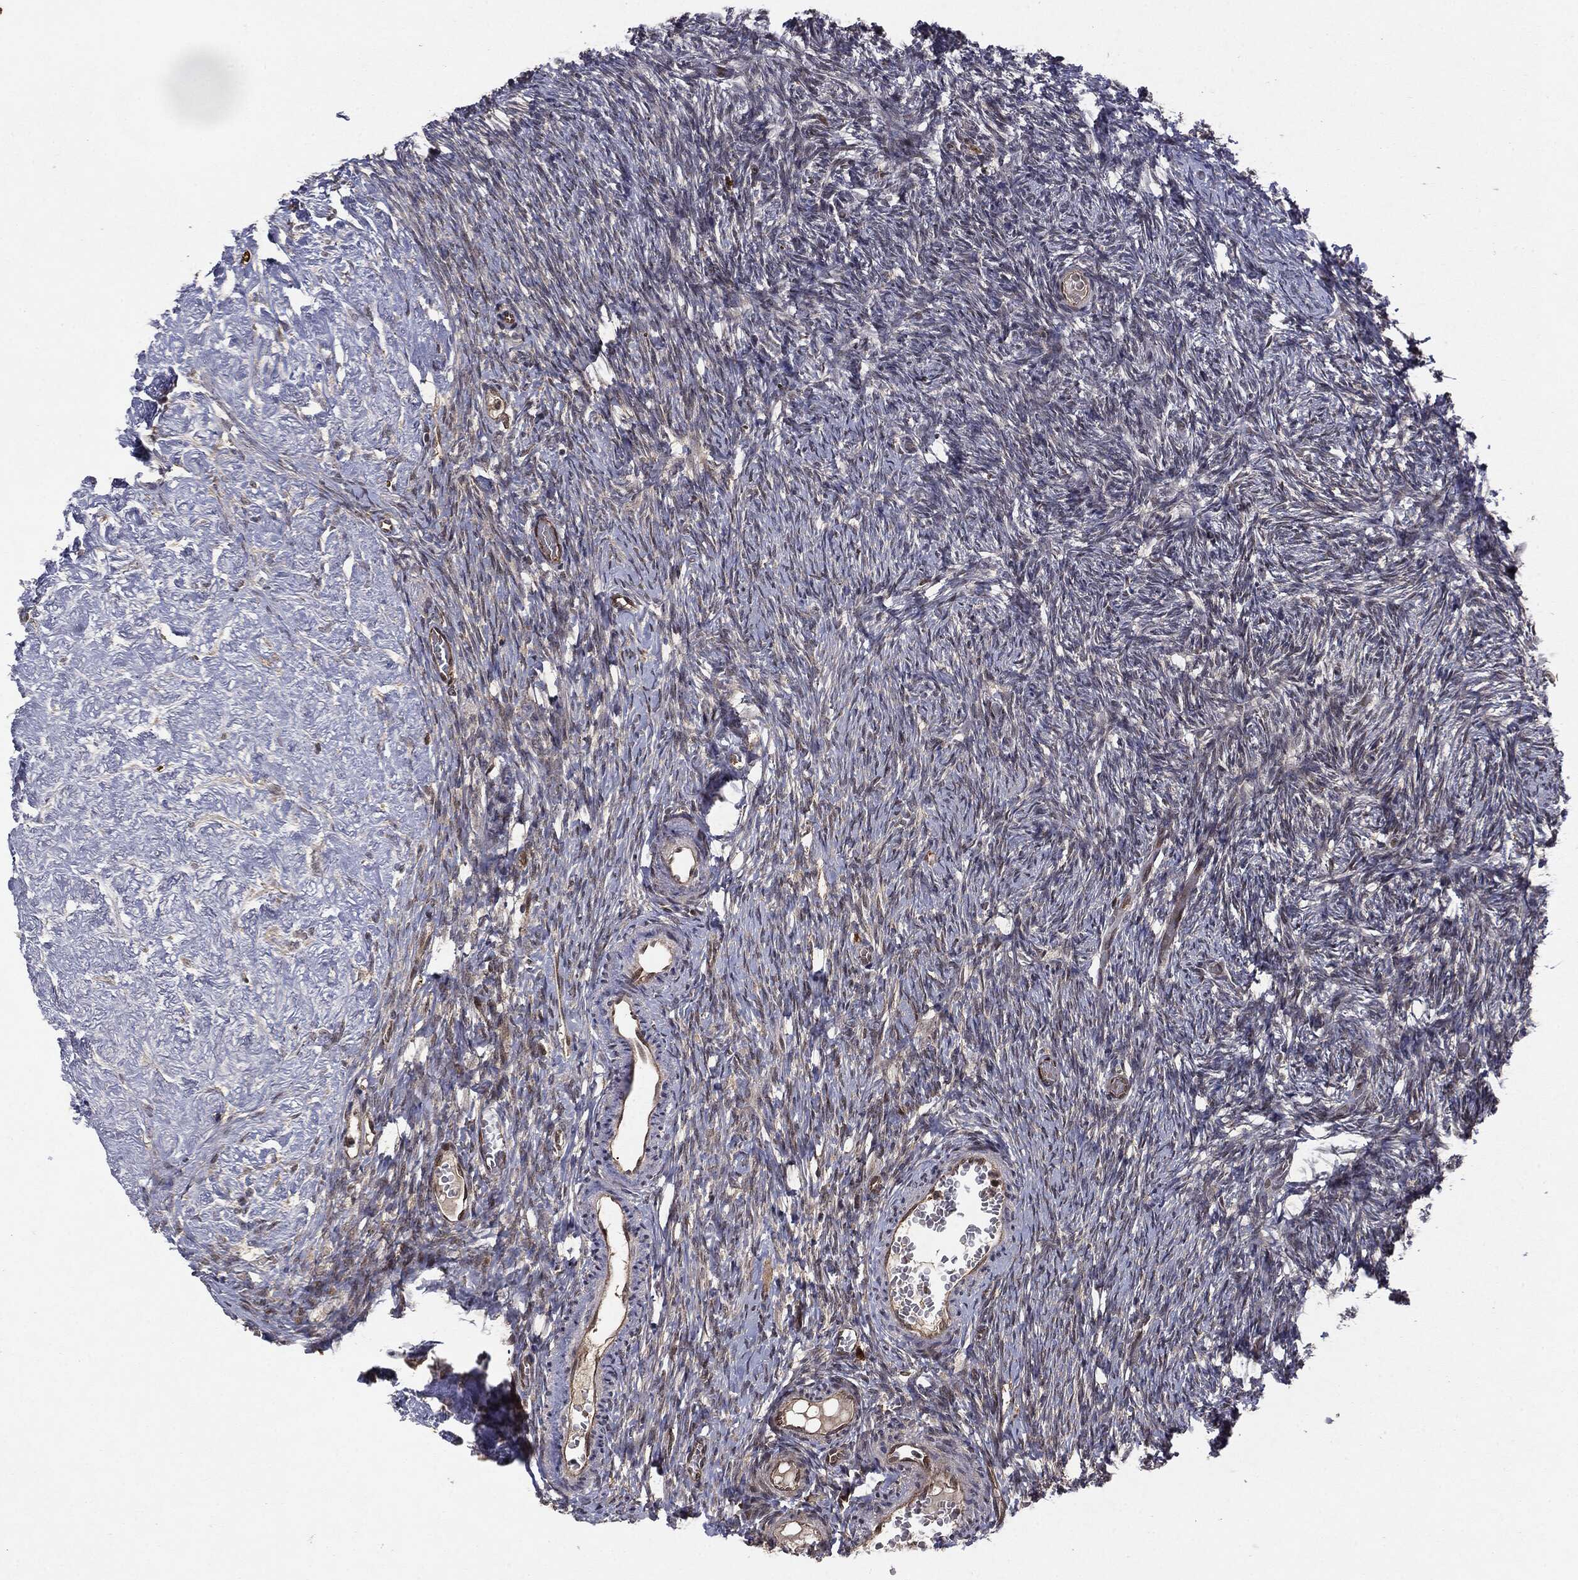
{"staining": {"intensity": "strong", "quantity": ">75%", "location": "cytoplasmic/membranous"}, "tissue": "ovary", "cell_type": "Follicle cells", "image_type": "normal", "snomed": [{"axis": "morphology", "description": "Normal tissue, NOS"}, {"axis": "topography", "description": "Ovary"}], "caption": "Ovary stained with DAB immunohistochemistry reveals high levels of strong cytoplasmic/membranous positivity in about >75% of follicle cells.", "gene": "OTUB1", "patient": {"sex": "female", "age": 39}}